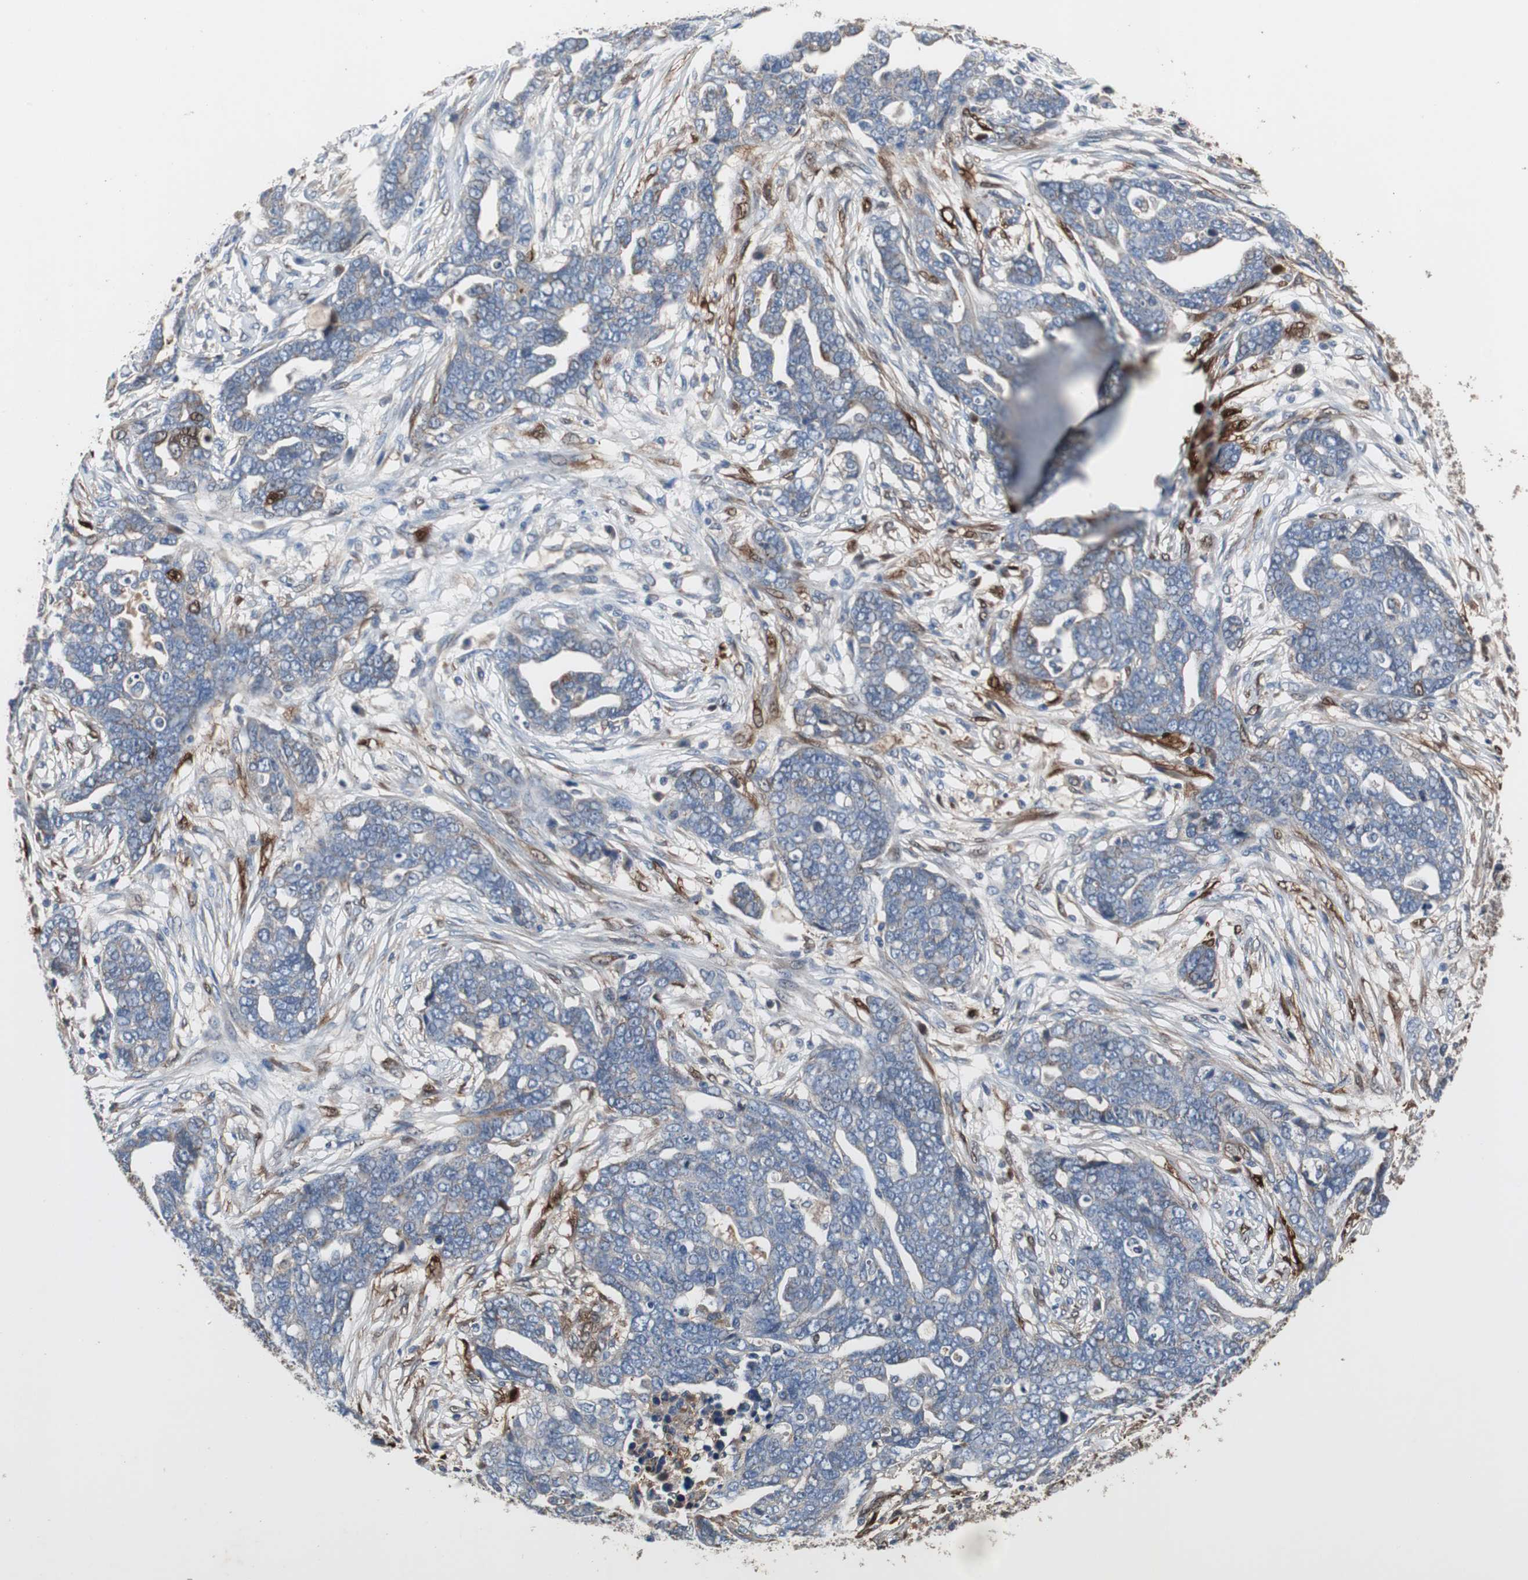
{"staining": {"intensity": "weak", "quantity": "25%-75%", "location": "cytoplasmic/membranous"}, "tissue": "ovarian cancer", "cell_type": "Tumor cells", "image_type": "cancer", "snomed": [{"axis": "morphology", "description": "Normal tissue, NOS"}, {"axis": "morphology", "description": "Cystadenocarcinoma, serous, NOS"}, {"axis": "topography", "description": "Fallopian tube"}, {"axis": "topography", "description": "Ovary"}], "caption": "Ovarian serous cystadenocarcinoma was stained to show a protein in brown. There is low levels of weak cytoplasmic/membranous positivity in approximately 25%-75% of tumor cells.", "gene": "CALB2", "patient": {"sex": "female", "age": 56}}